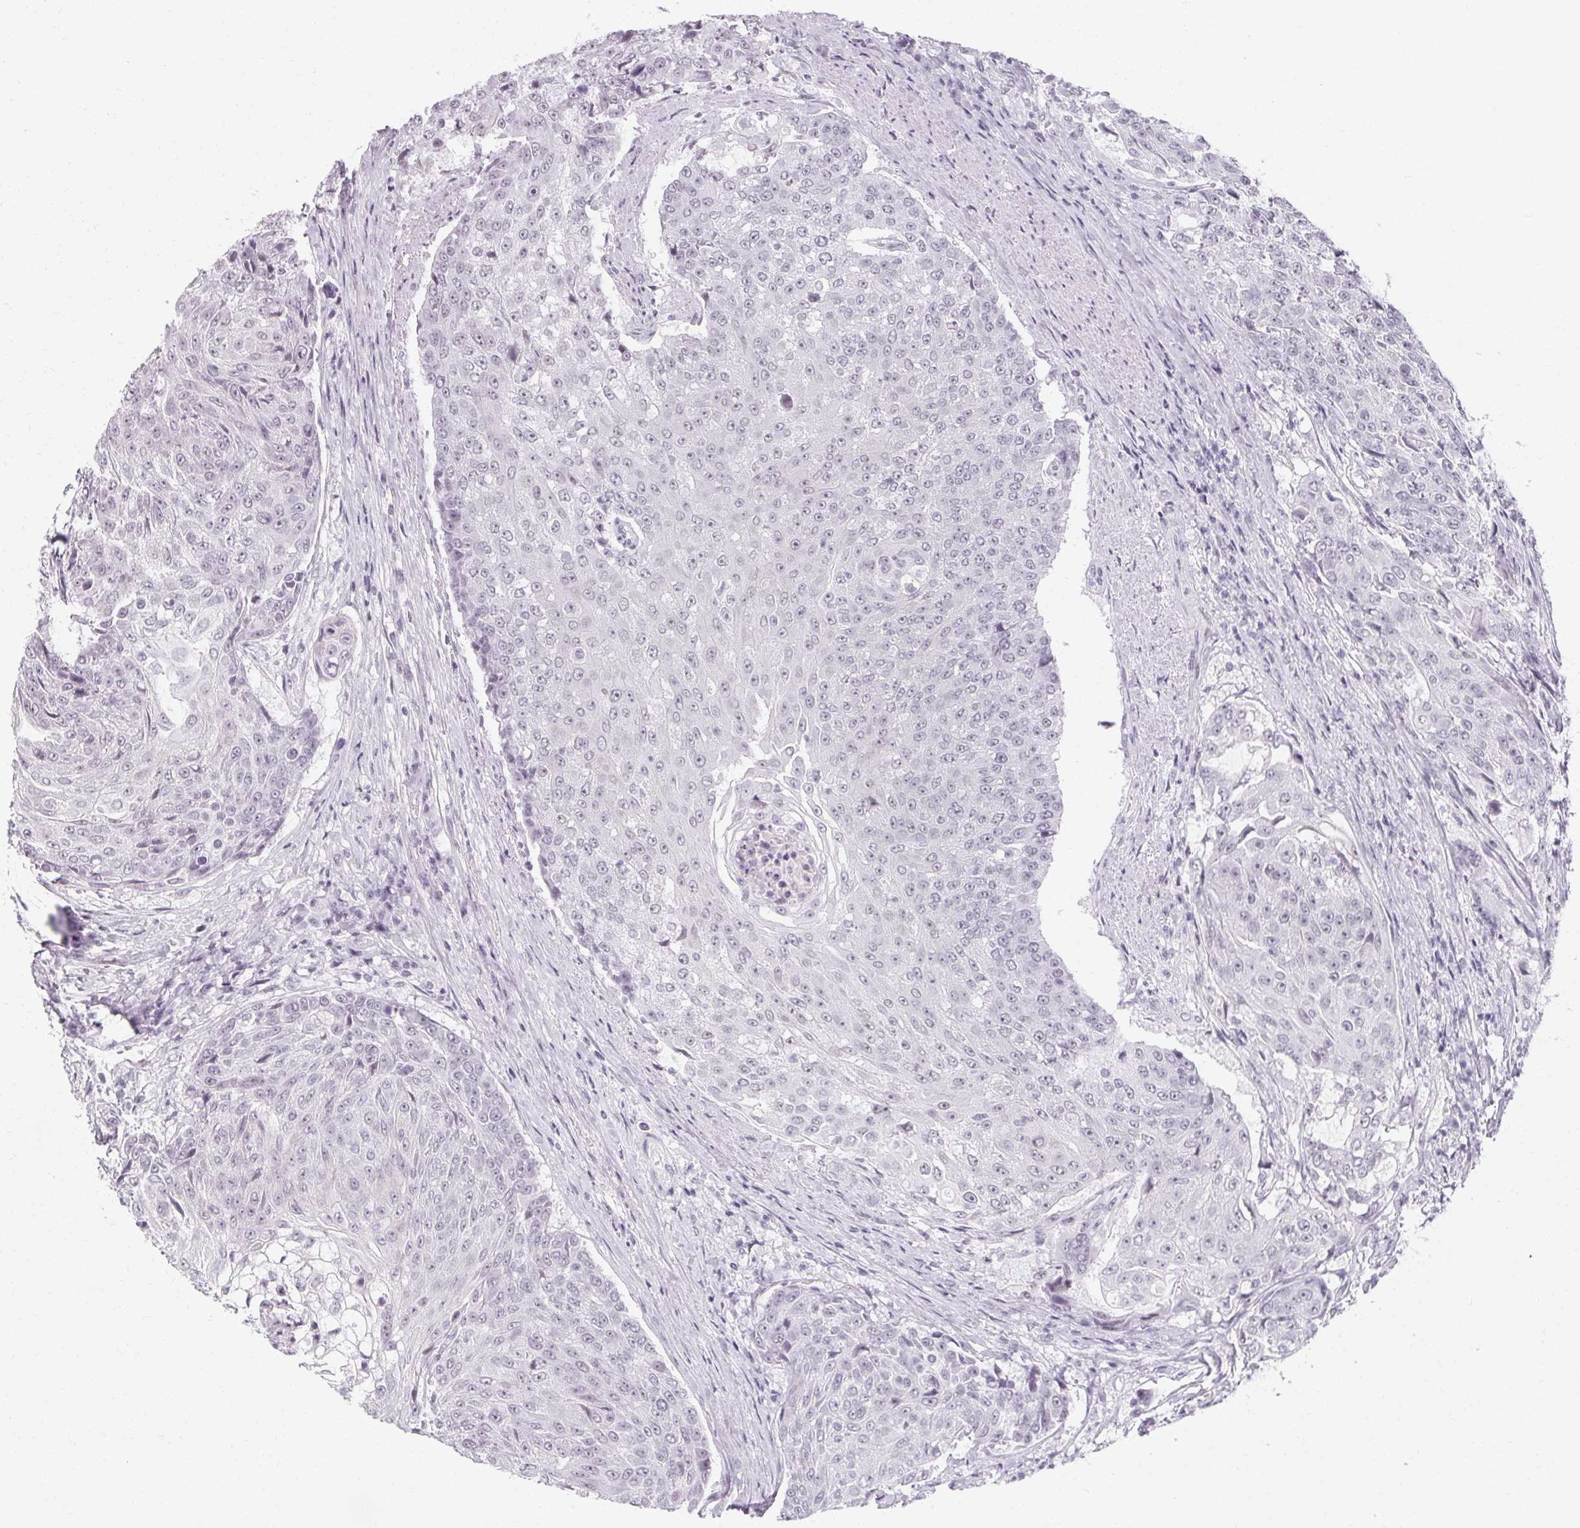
{"staining": {"intensity": "negative", "quantity": "none", "location": "none"}, "tissue": "urothelial cancer", "cell_type": "Tumor cells", "image_type": "cancer", "snomed": [{"axis": "morphology", "description": "Urothelial carcinoma, High grade"}, {"axis": "topography", "description": "Urinary bladder"}], "caption": "Tumor cells are negative for protein expression in human urothelial carcinoma (high-grade). (IHC, brightfield microscopy, high magnification).", "gene": "SYNPR", "patient": {"sex": "female", "age": 63}}